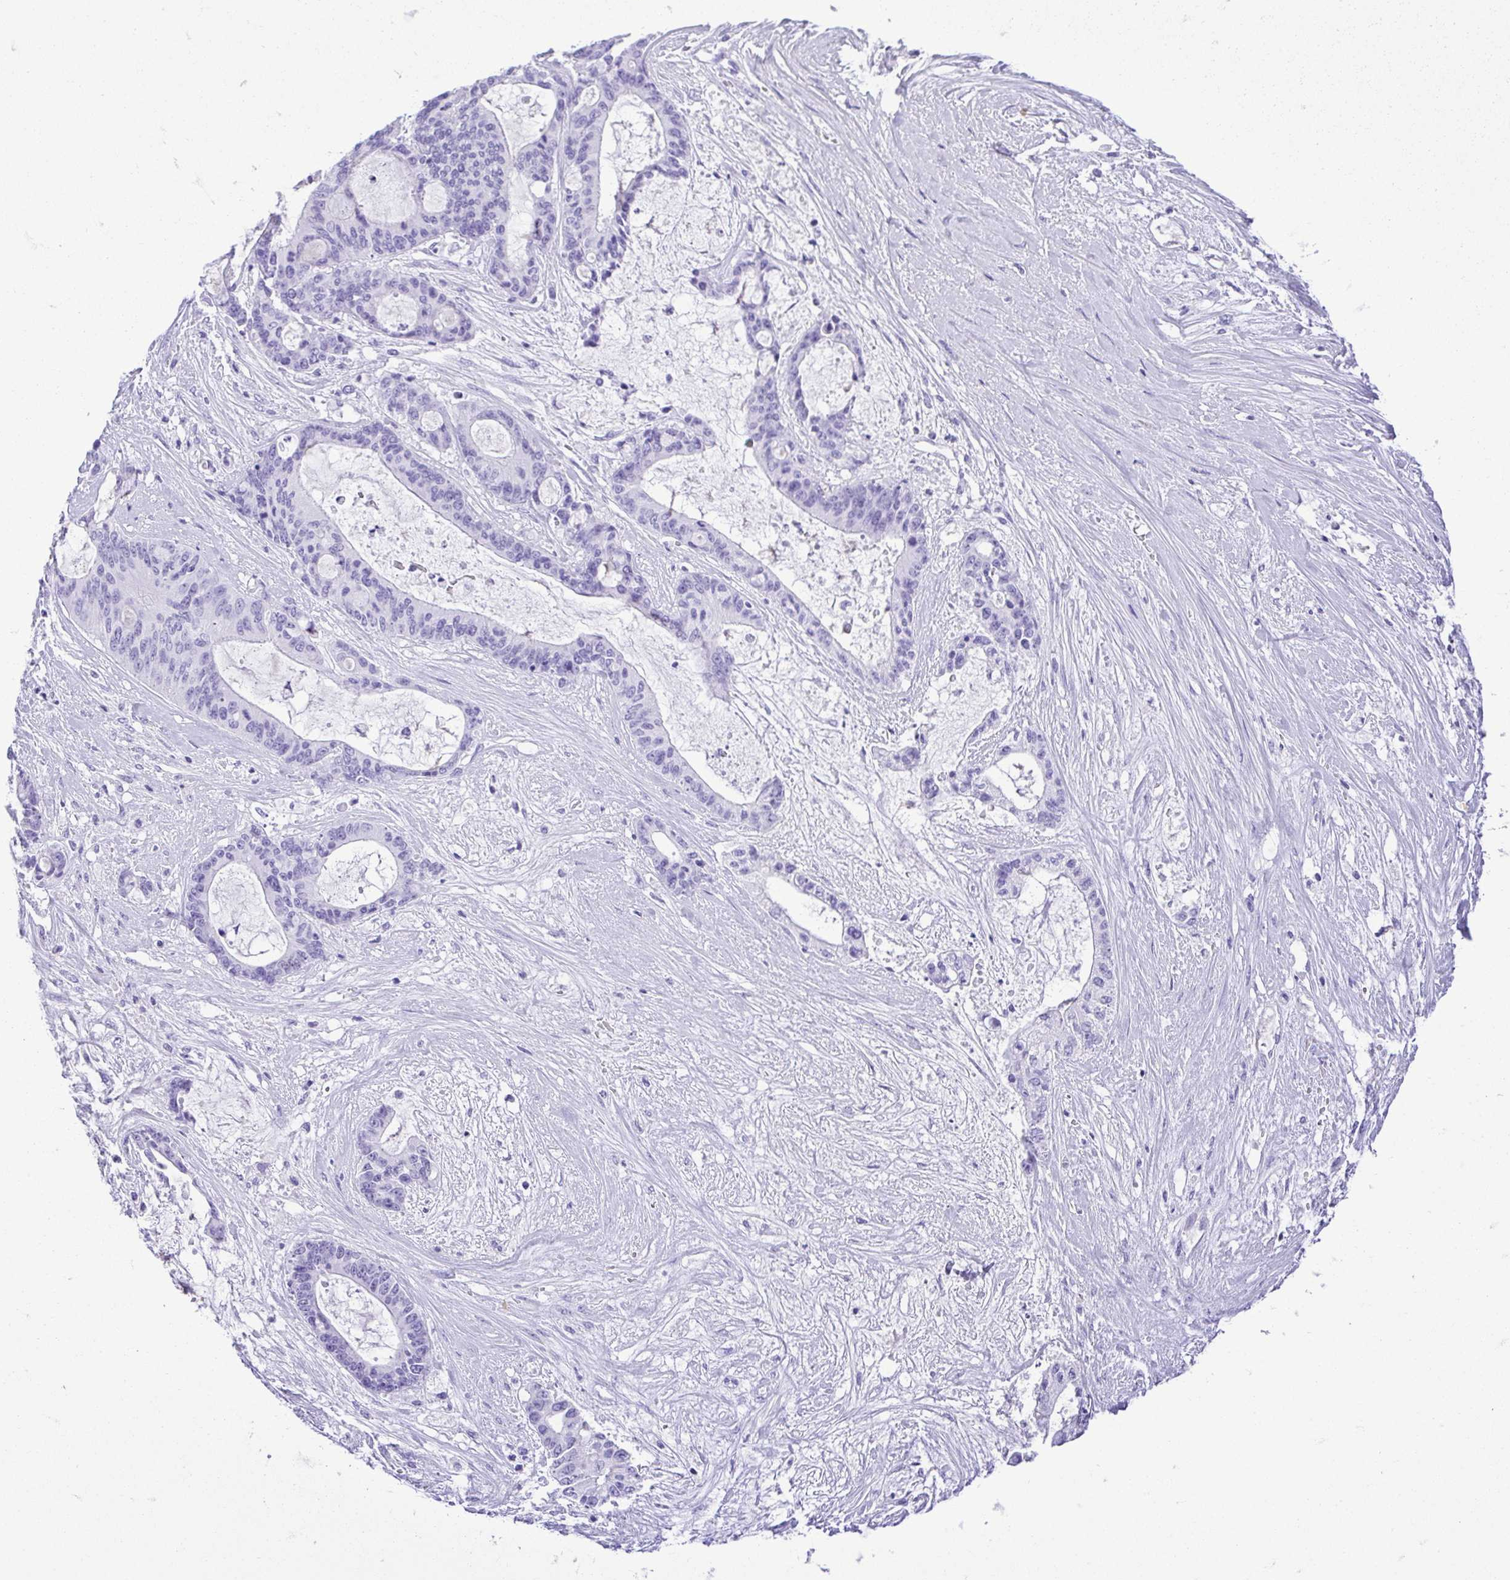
{"staining": {"intensity": "negative", "quantity": "none", "location": "none"}, "tissue": "liver cancer", "cell_type": "Tumor cells", "image_type": "cancer", "snomed": [{"axis": "morphology", "description": "Normal tissue, NOS"}, {"axis": "morphology", "description": "Cholangiocarcinoma"}, {"axis": "topography", "description": "Liver"}, {"axis": "topography", "description": "Peripheral nerve tissue"}], "caption": "Immunohistochemistry histopathology image of liver cholangiocarcinoma stained for a protein (brown), which demonstrates no staining in tumor cells.", "gene": "CDSN", "patient": {"sex": "female", "age": 73}}